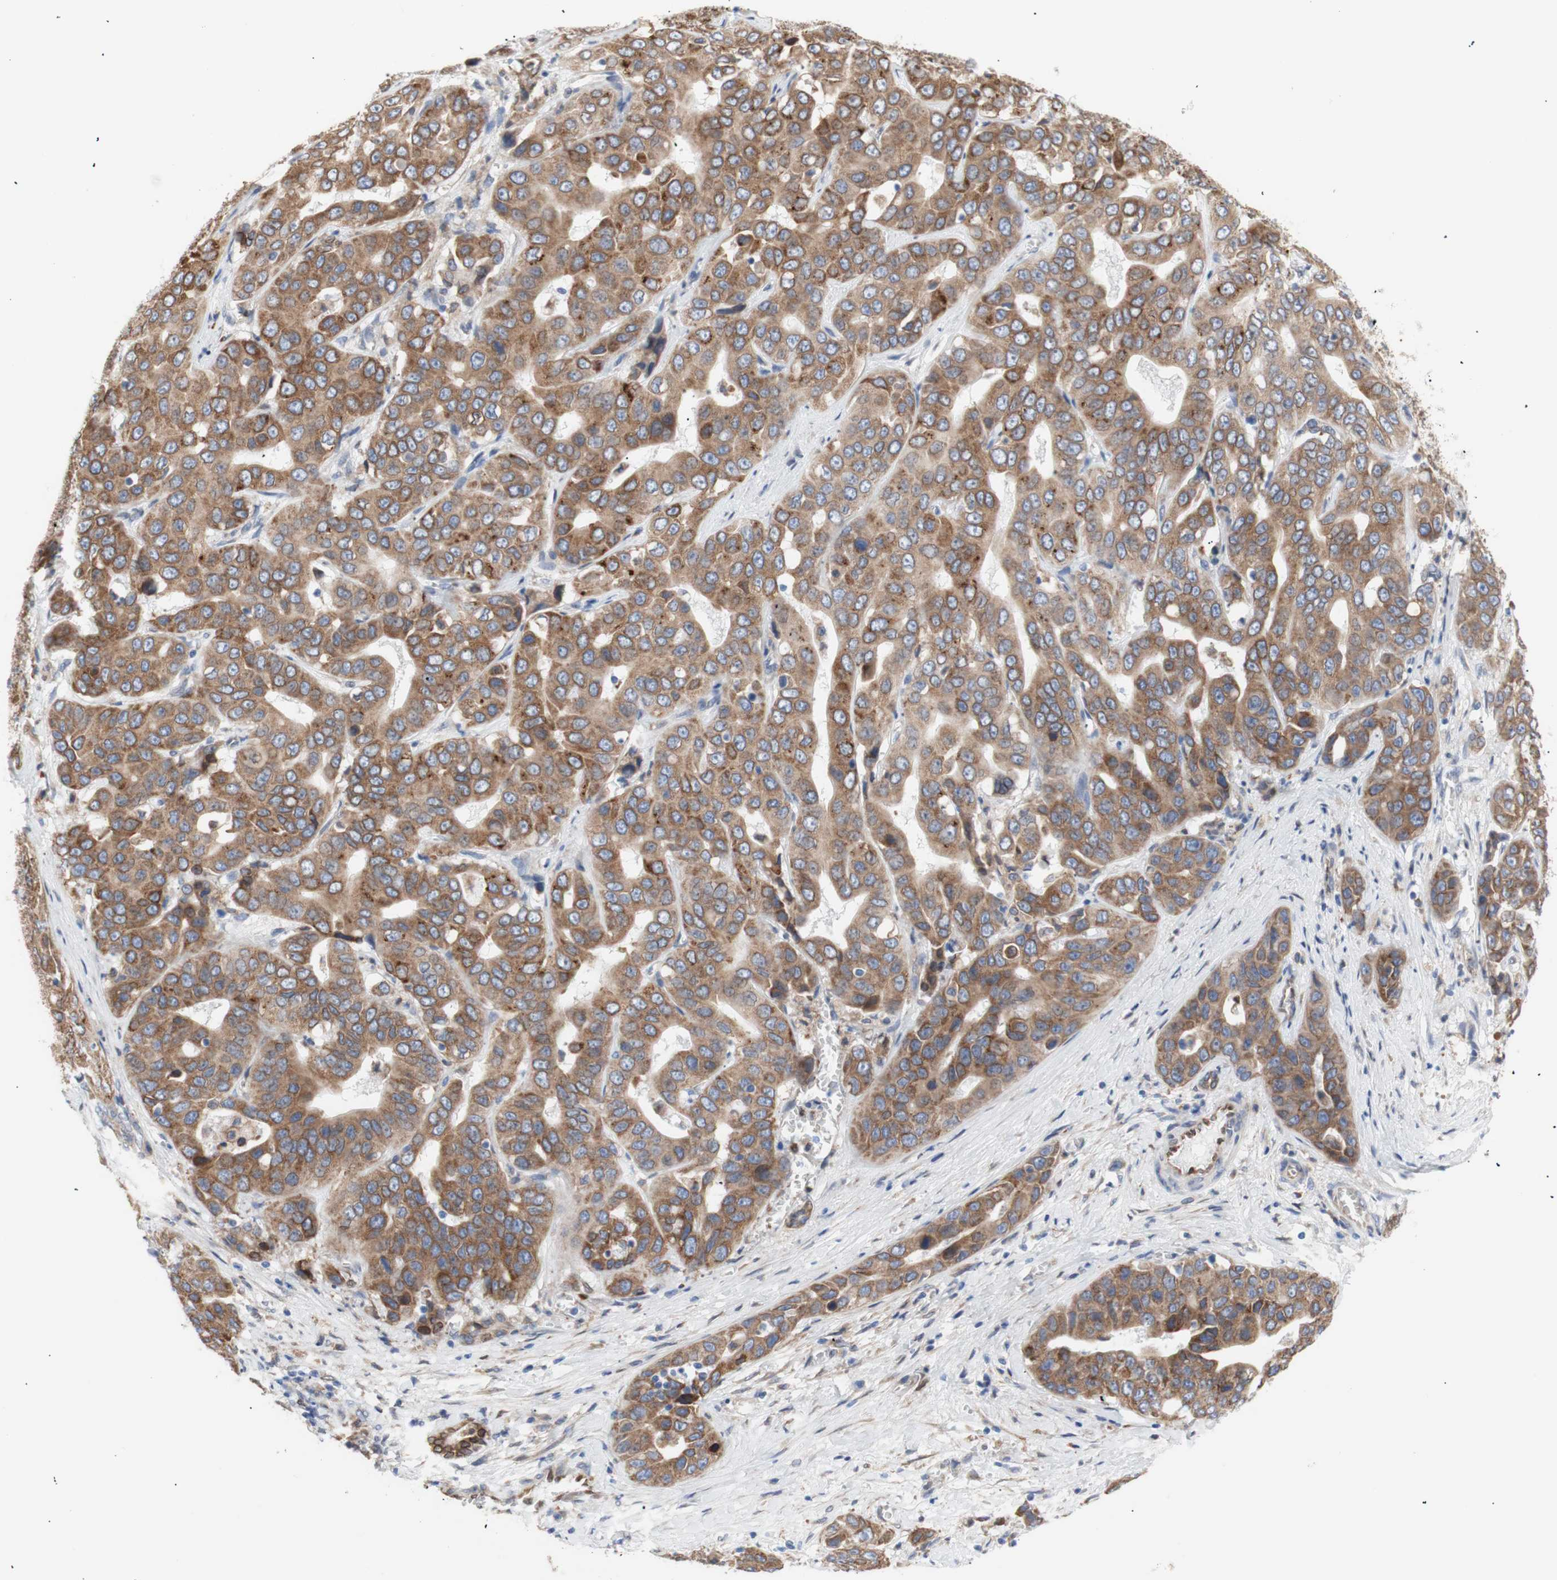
{"staining": {"intensity": "moderate", "quantity": ">75%", "location": "cytoplasmic/membranous"}, "tissue": "liver cancer", "cell_type": "Tumor cells", "image_type": "cancer", "snomed": [{"axis": "morphology", "description": "Cholangiocarcinoma"}, {"axis": "topography", "description": "Liver"}], "caption": "Immunohistochemistry (IHC) photomicrograph of neoplastic tissue: liver cancer (cholangiocarcinoma) stained using immunohistochemistry exhibits medium levels of moderate protein expression localized specifically in the cytoplasmic/membranous of tumor cells, appearing as a cytoplasmic/membranous brown color.", "gene": "ERLIN1", "patient": {"sex": "female", "age": 52}}